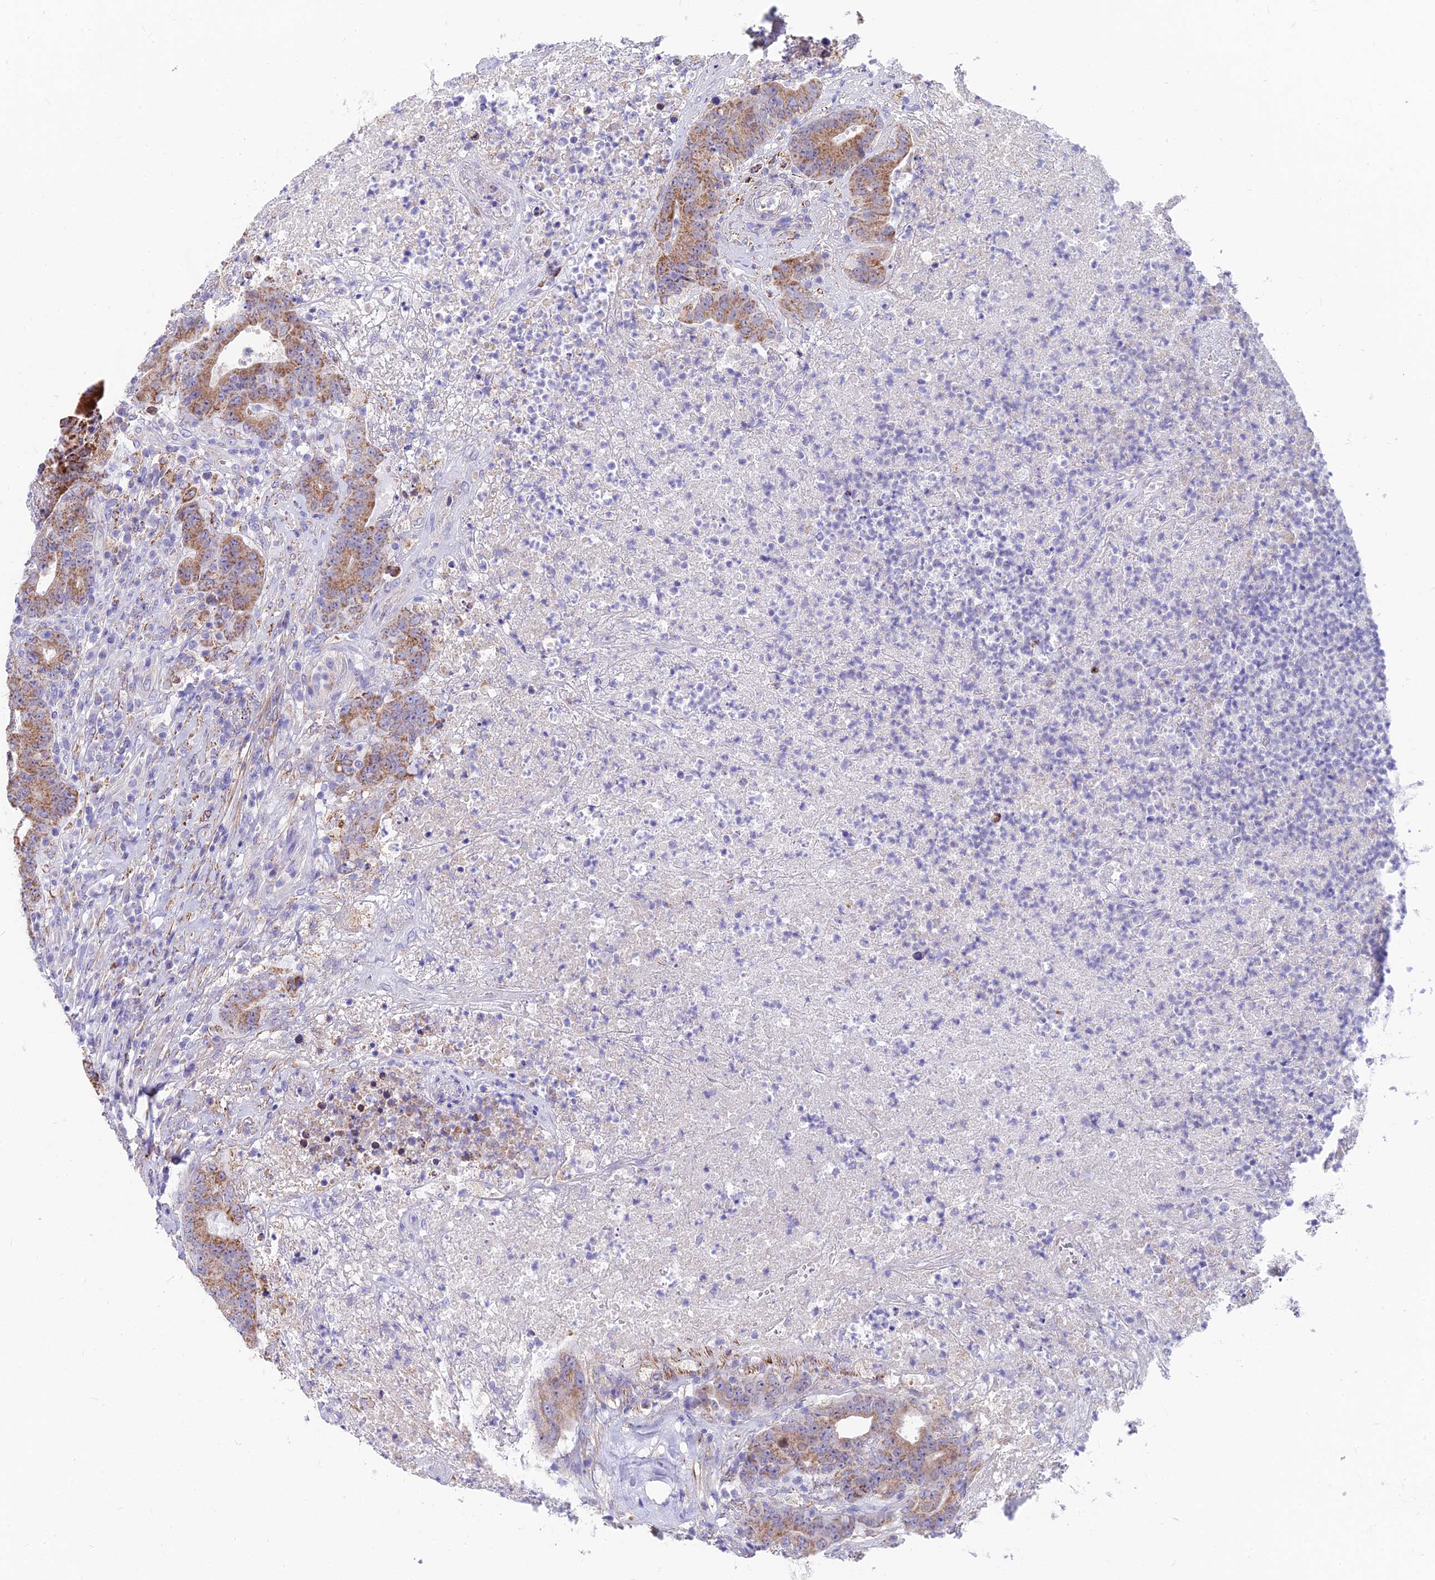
{"staining": {"intensity": "moderate", "quantity": ">75%", "location": "cytoplasmic/membranous"}, "tissue": "colorectal cancer", "cell_type": "Tumor cells", "image_type": "cancer", "snomed": [{"axis": "morphology", "description": "Adenocarcinoma, NOS"}, {"axis": "topography", "description": "Colon"}], "caption": "Colorectal cancer stained with DAB (3,3'-diaminobenzidine) immunohistochemistry exhibits medium levels of moderate cytoplasmic/membranous expression in approximately >75% of tumor cells.", "gene": "TIGD6", "patient": {"sex": "female", "age": 75}}